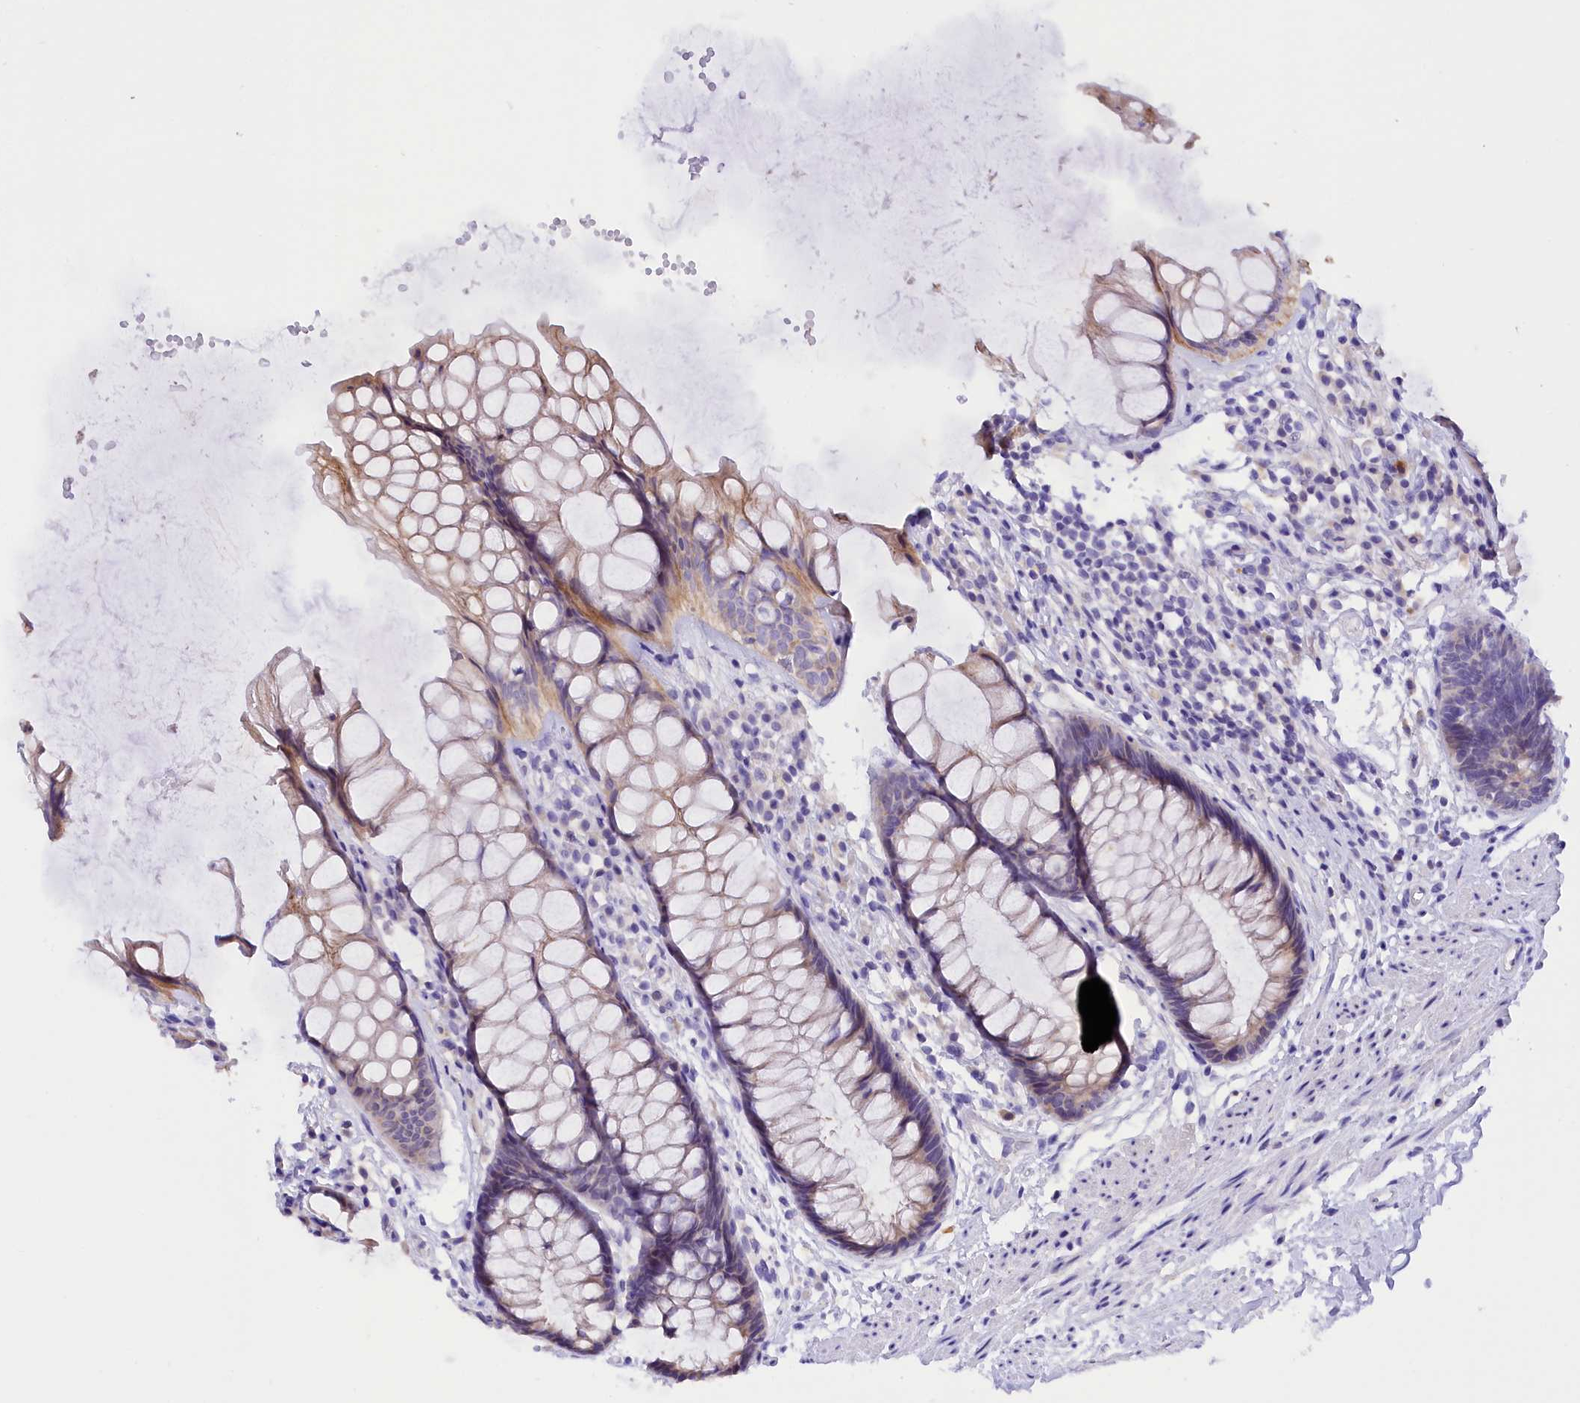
{"staining": {"intensity": "moderate", "quantity": "25%-75%", "location": "cytoplasmic/membranous"}, "tissue": "rectum", "cell_type": "Glandular cells", "image_type": "normal", "snomed": [{"axis": "morphology", "description": "Normal tissue, NOS"}, {"axis": "topography", "description": "Rectum"}], "caption": "Brown immunohistochemical staining in normal human rectum demonstrates moderate cytoplasmic/membranous expression in about 25%-75% of glandular cells. (brown staining indicates protein expression, while blue staining denotes nuclei).", "gene": "COL6A5", "patient": {"sex": "male", "age": 74}}